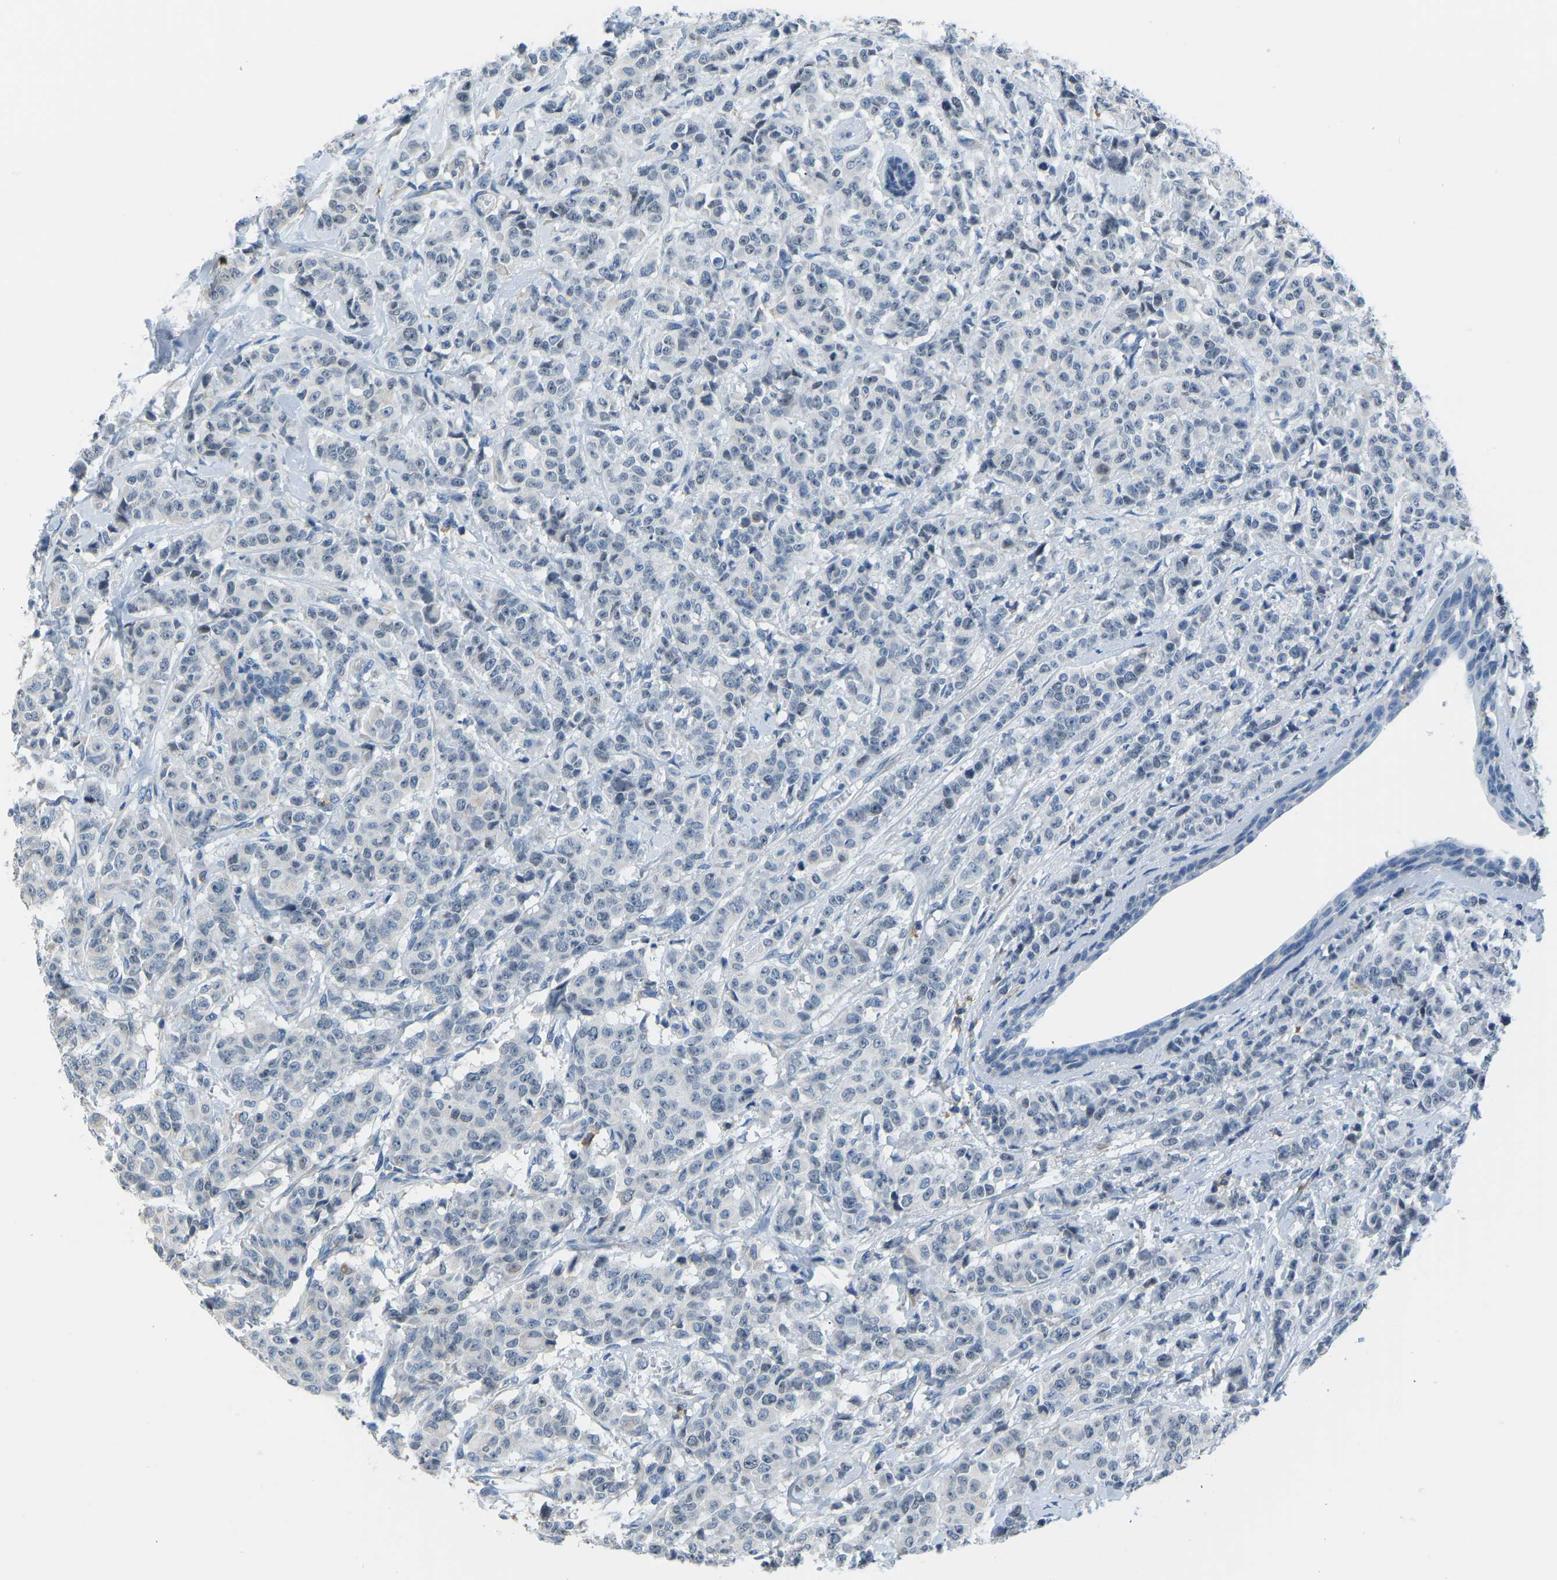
{"staining": {"intensity": "negative", "quantity": "none", "location": "none"}, "tissue": "breast cancer", "cell_type": "Tumor cells", "image_type": "cancer", "snomed": [{"axis": "morphology", "description": "Normal tissue, NOS"}, {"axis": "morphology", "description": "Duct carcinoma"}, {"axis": "topography", "description": "Breast"}], "caption": "Immunohistochemistry (IHC) histopathology image of human intraductal carcinoma (breast) stained for a protein (brown), which displays no positivity in tumor cells.", "gene": "VRK1", "patient": {"sex": "female", "age": 40}}